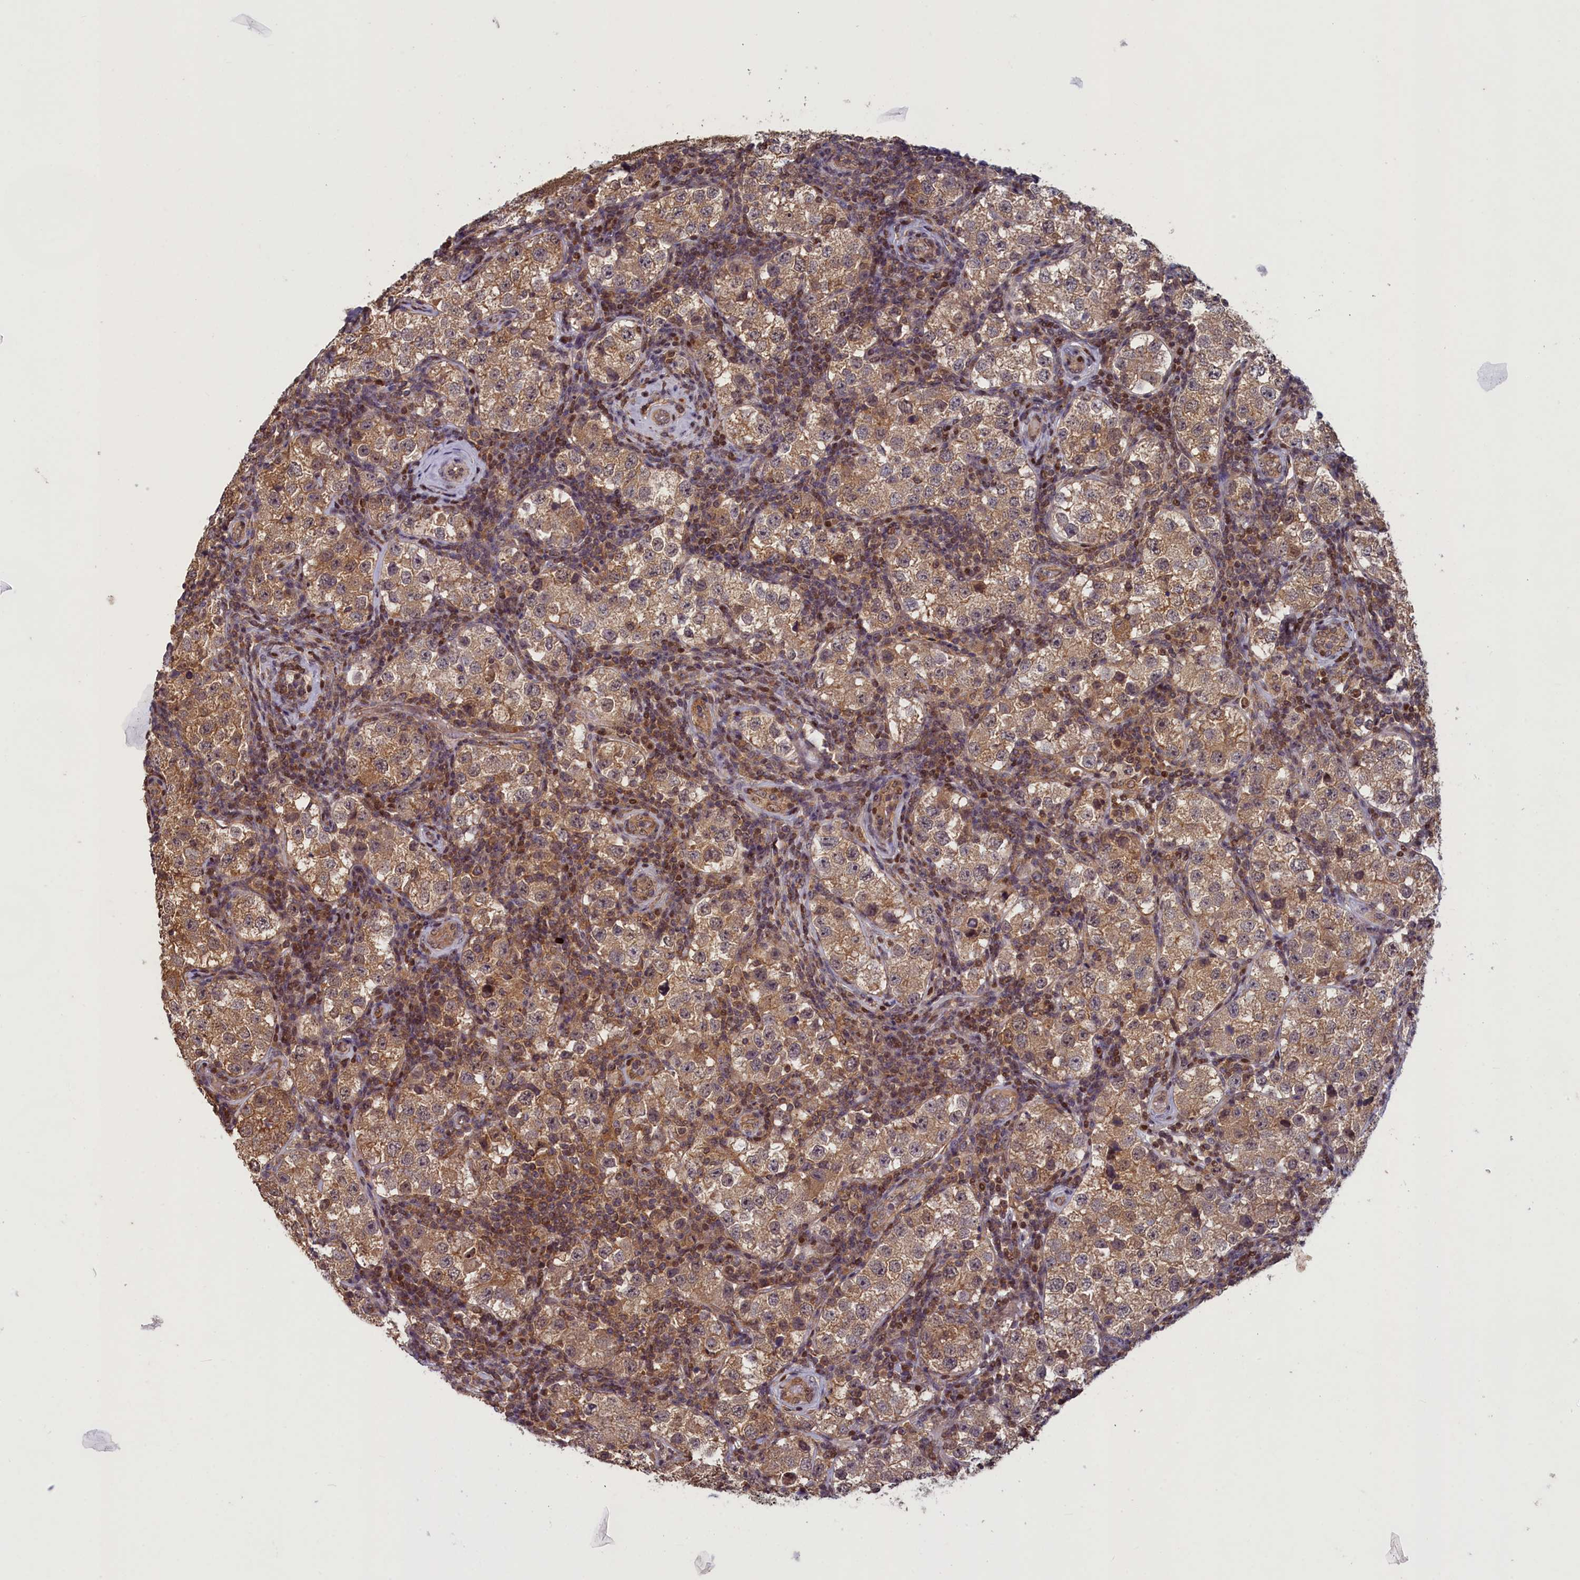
{"staining": {"intensity": "moderate", "quantity": ">75%", "location": "cytoplasmic/membranous"}, "tissue": "testis cancer", "cell_type": "Tumor cells", "image_type": "cancer", "snomed": [{"axis": "morphology", "description": "Seminoma, NOS"}, {"axis": "topography", "description": "Testis"}], "caption": "This is an image of immunohistochemistry (IHC) staining of testis cancer (seminoma), which shows moderate staining in the cytoplasmic/membranous of tumor cells.", "gene": "NUBP1", "patient": {"sex": "male", "age": 34}}